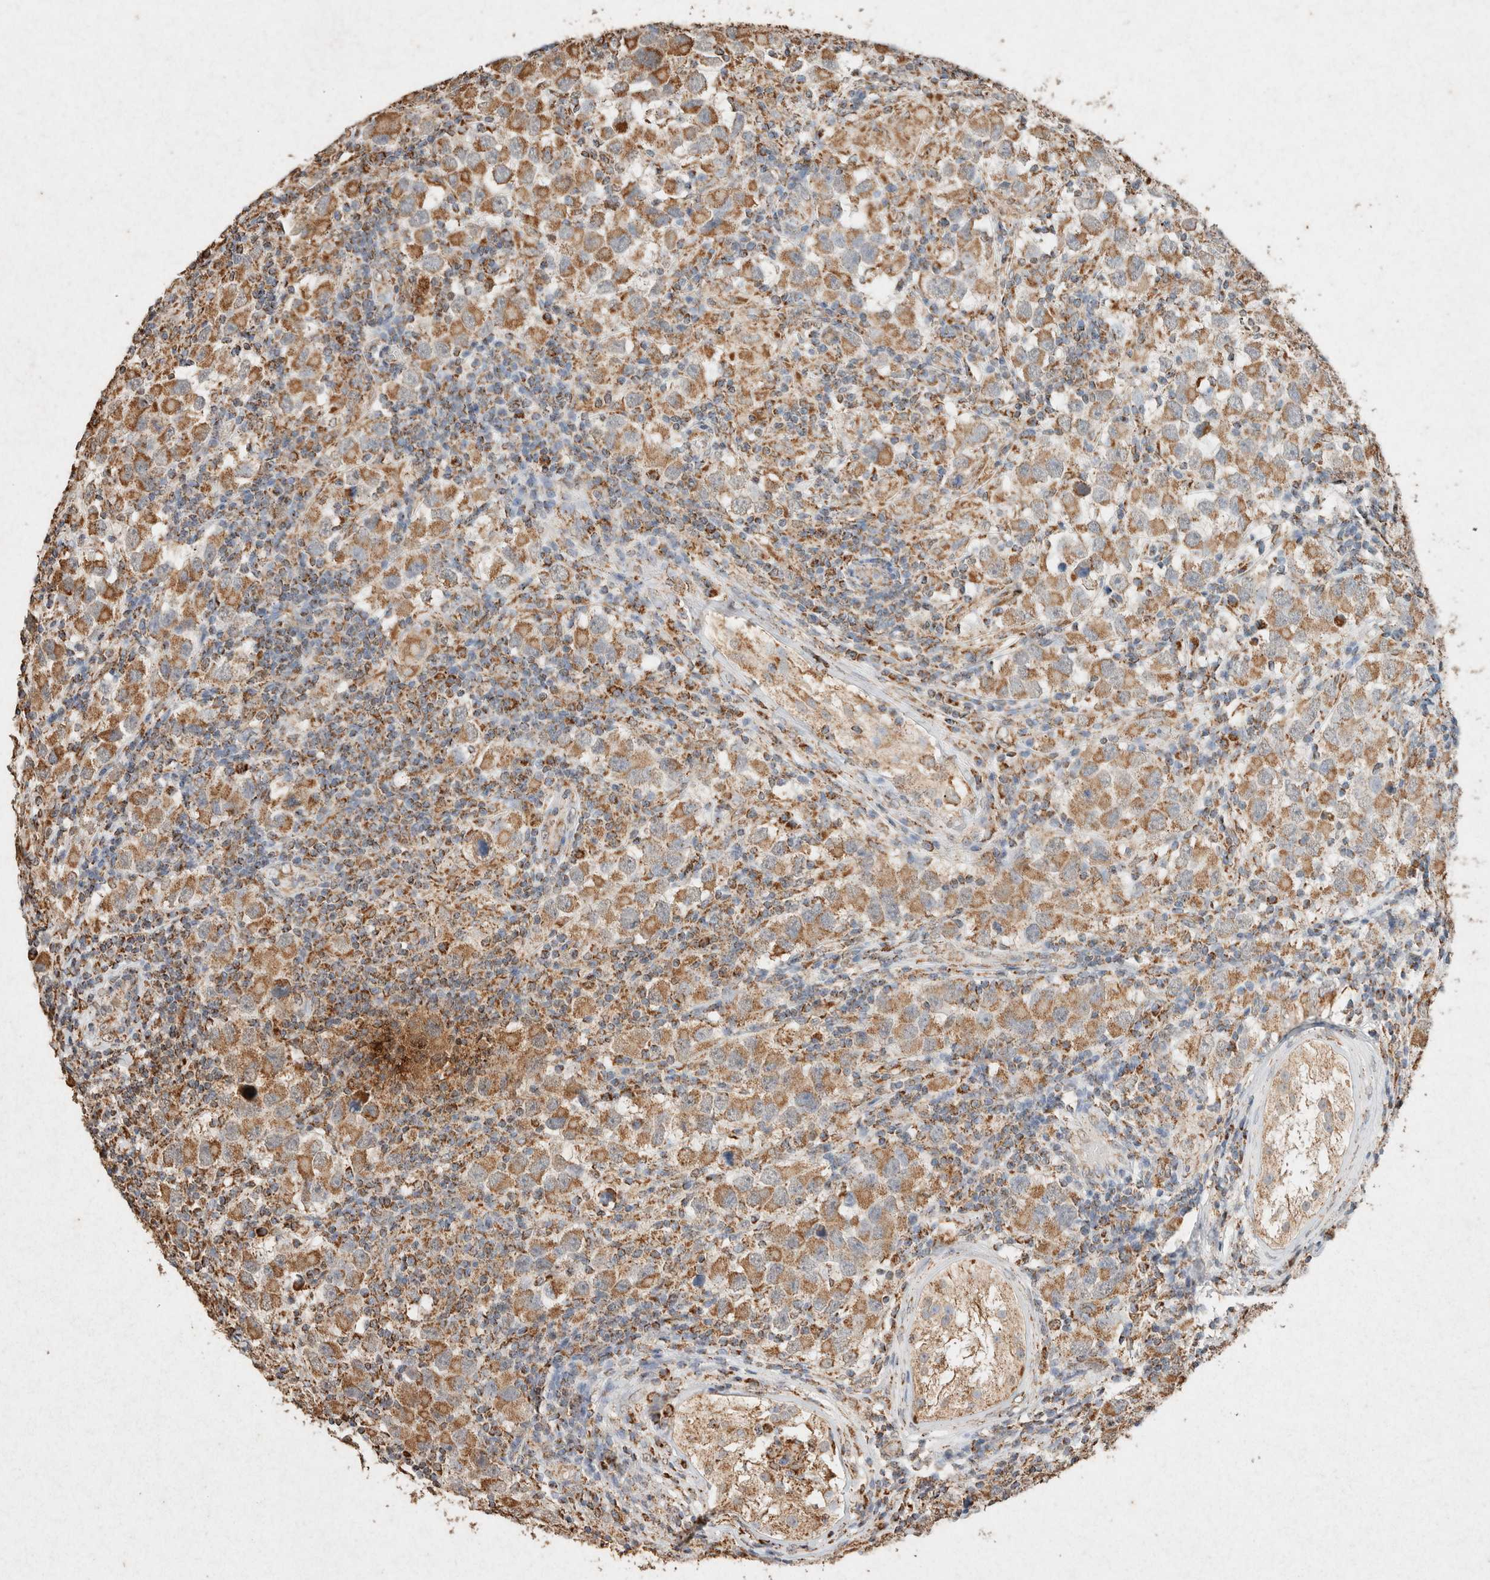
{"staining": {"intensity": "moderate", "quantity": ">75%", "location": "cytoplasmic/membranous"}, "tissue": "testis cancer", "cell_type": "Tumor cells", "image_type": "cancer", "snomed": [{"axis": "morphology", "description": "Carcinoma, Embryonal, NOS"}, {"axis": "topography", "description": "Testis"}], "caption": "IHC image of human testis cancer stained for a protein (brown), which reveals medium levels of moderate cytoplasmic/membranous expression in about >75% of tumor cells.", "gene": "SDC2", "patient": {"sex": "male", "age": 21}}